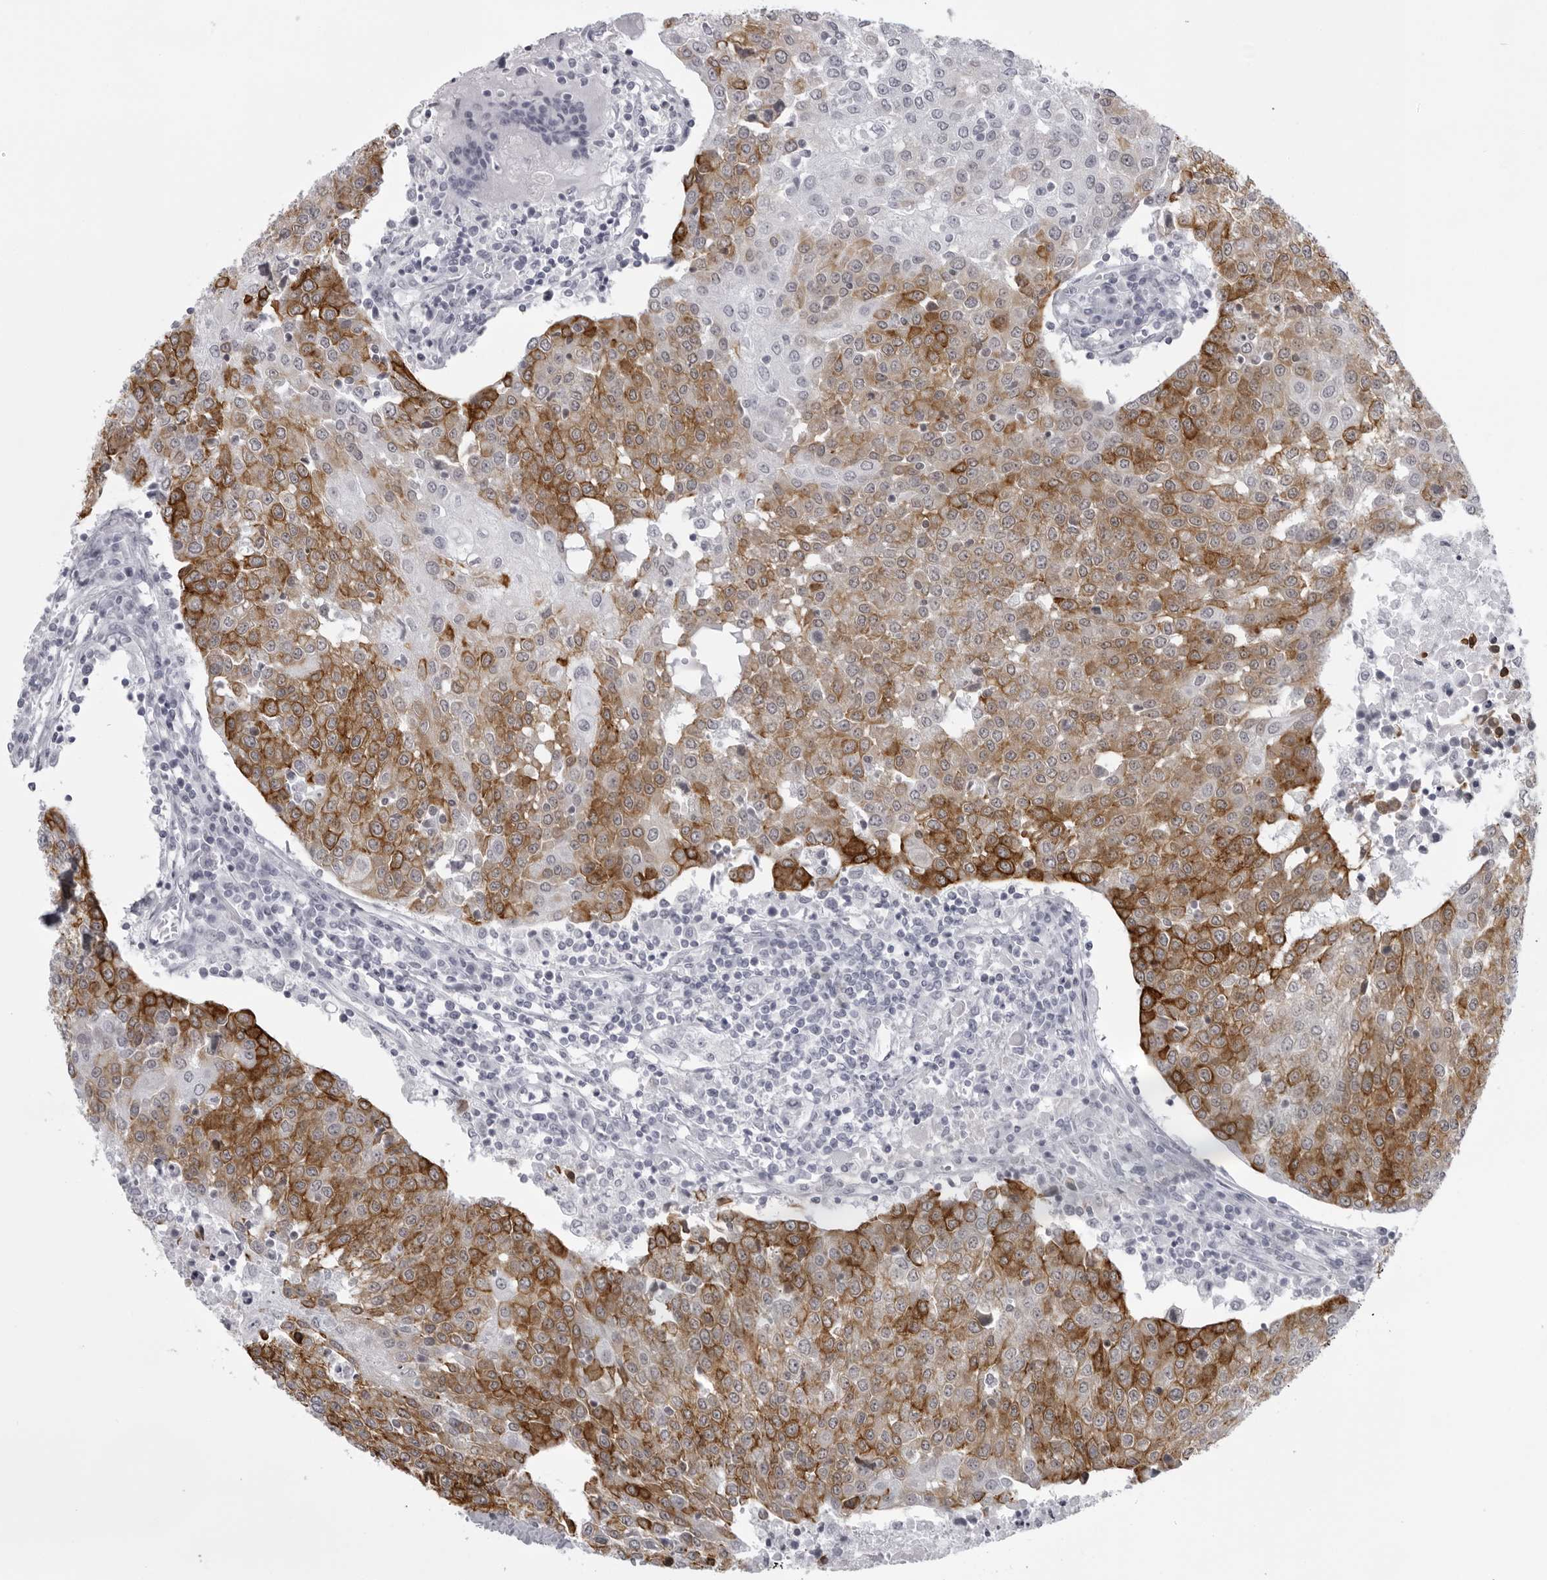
{"staining": {"intensity": "moderate", "quantity": ">75%", "location": "cytoplasmic/membranous"}, "tissue": "urothelial cancer", "cell_type": "Tumor cells", "image_type": "cancer", "snomed": [{"axis": "morphology", "description": "Urothelial carcinoma, High grade"}, {"axis": "topography", "description": "Urinary bladder"}], "caption": "Urothelial cancer tissue exhibits moderate cytoplasmic/membranous expression in about >75% of tumor cells, visualized by immunohistochemistry. The staining is performed using DAB (3,3'-diaminobenzidine) brown chromogen to label protein expression. The nuclei are counter-stained blue using hematoxylin.", "gene": "UROD", "patient": {"sex": "female", "age": 85}}